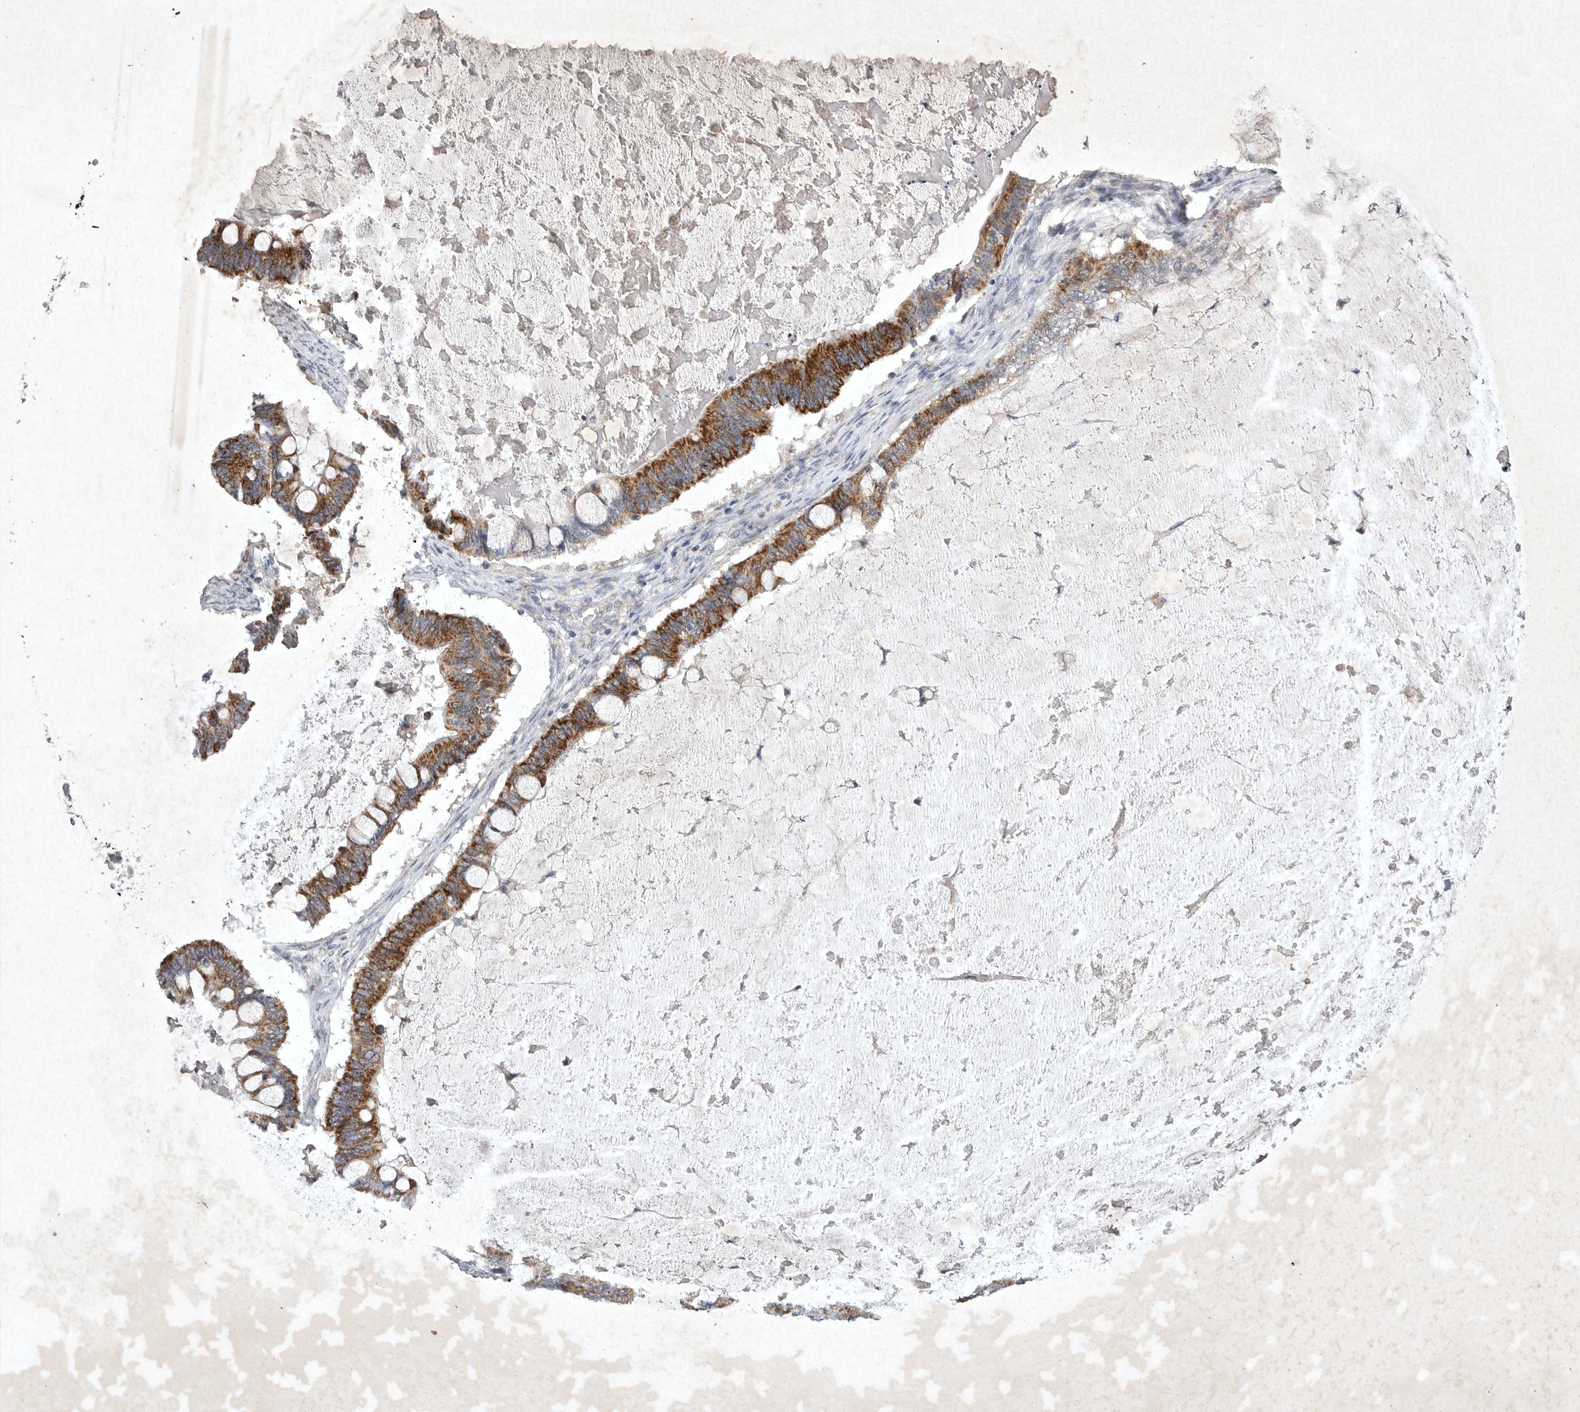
{"staining": {"intensity": "strong", "quantity": ">75%", "location": "cytoplasmic/membranous"}, "tissue": "ovarian cancer", "cell_type": "Tumor cells", "image_type": "cancer", "snomed": [{"axis": "morphology", "description": "Cystadenocarcinoma, mucinous, NOS"}, {"axis": "topography", "description": "Ovary"}], "caption": "DAB (3,3'-diaminobenzidine) immunohistochemical staining of human mucinous cystadenocarcinoma (ovarian) demonstrates strong cytoplasmic/membranous protein staining in approximately >75% of tumor cells. (IHC, brightfield microscopy, high magnification).", "gene": "DDR1", "patient": {"sex": "female", "age": 61}}